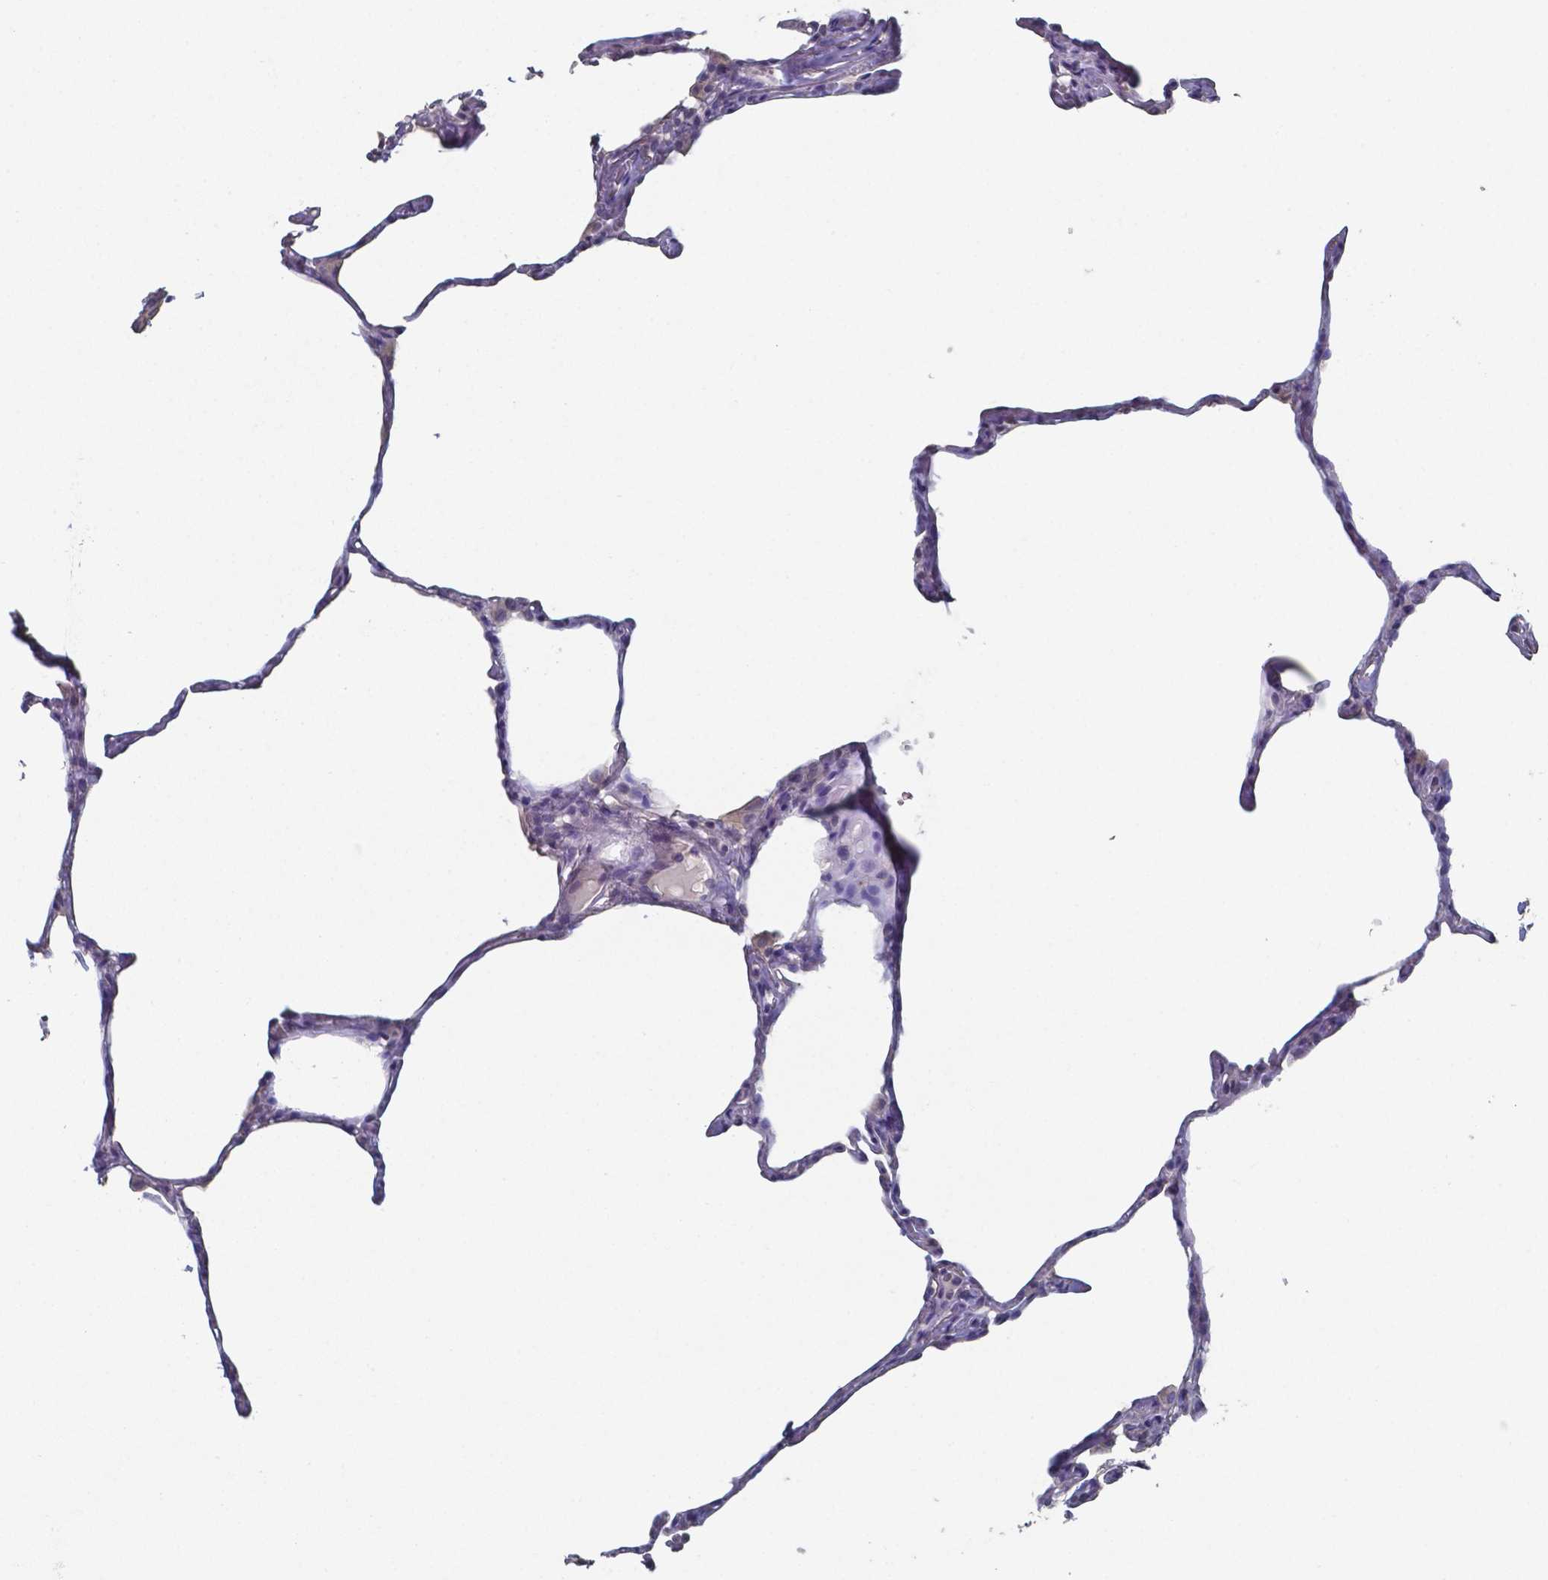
{"staining": {"intensity": "weak", "quantity": "<25%", "location": "nuclear"}, "tissue": "lung", "cell_type": "Alveolar cells", "image_type": "normal", "snomed": [{"axis": "morphology", "description": "Normal tissue, NOS"}, {"axis": "topography", "description": "Lung"}], "caption": "Immunohistochemical staining of unremarkable human lung displays no significant staining in alveolar cells. The staining is performed using DAB (3,3'-diaminobenzidine) brown chromogen with nuclei counter-stained in using hematoxylin.", "gene": "FOXJ1", "patient": {"sex": "male", "age": 65}}